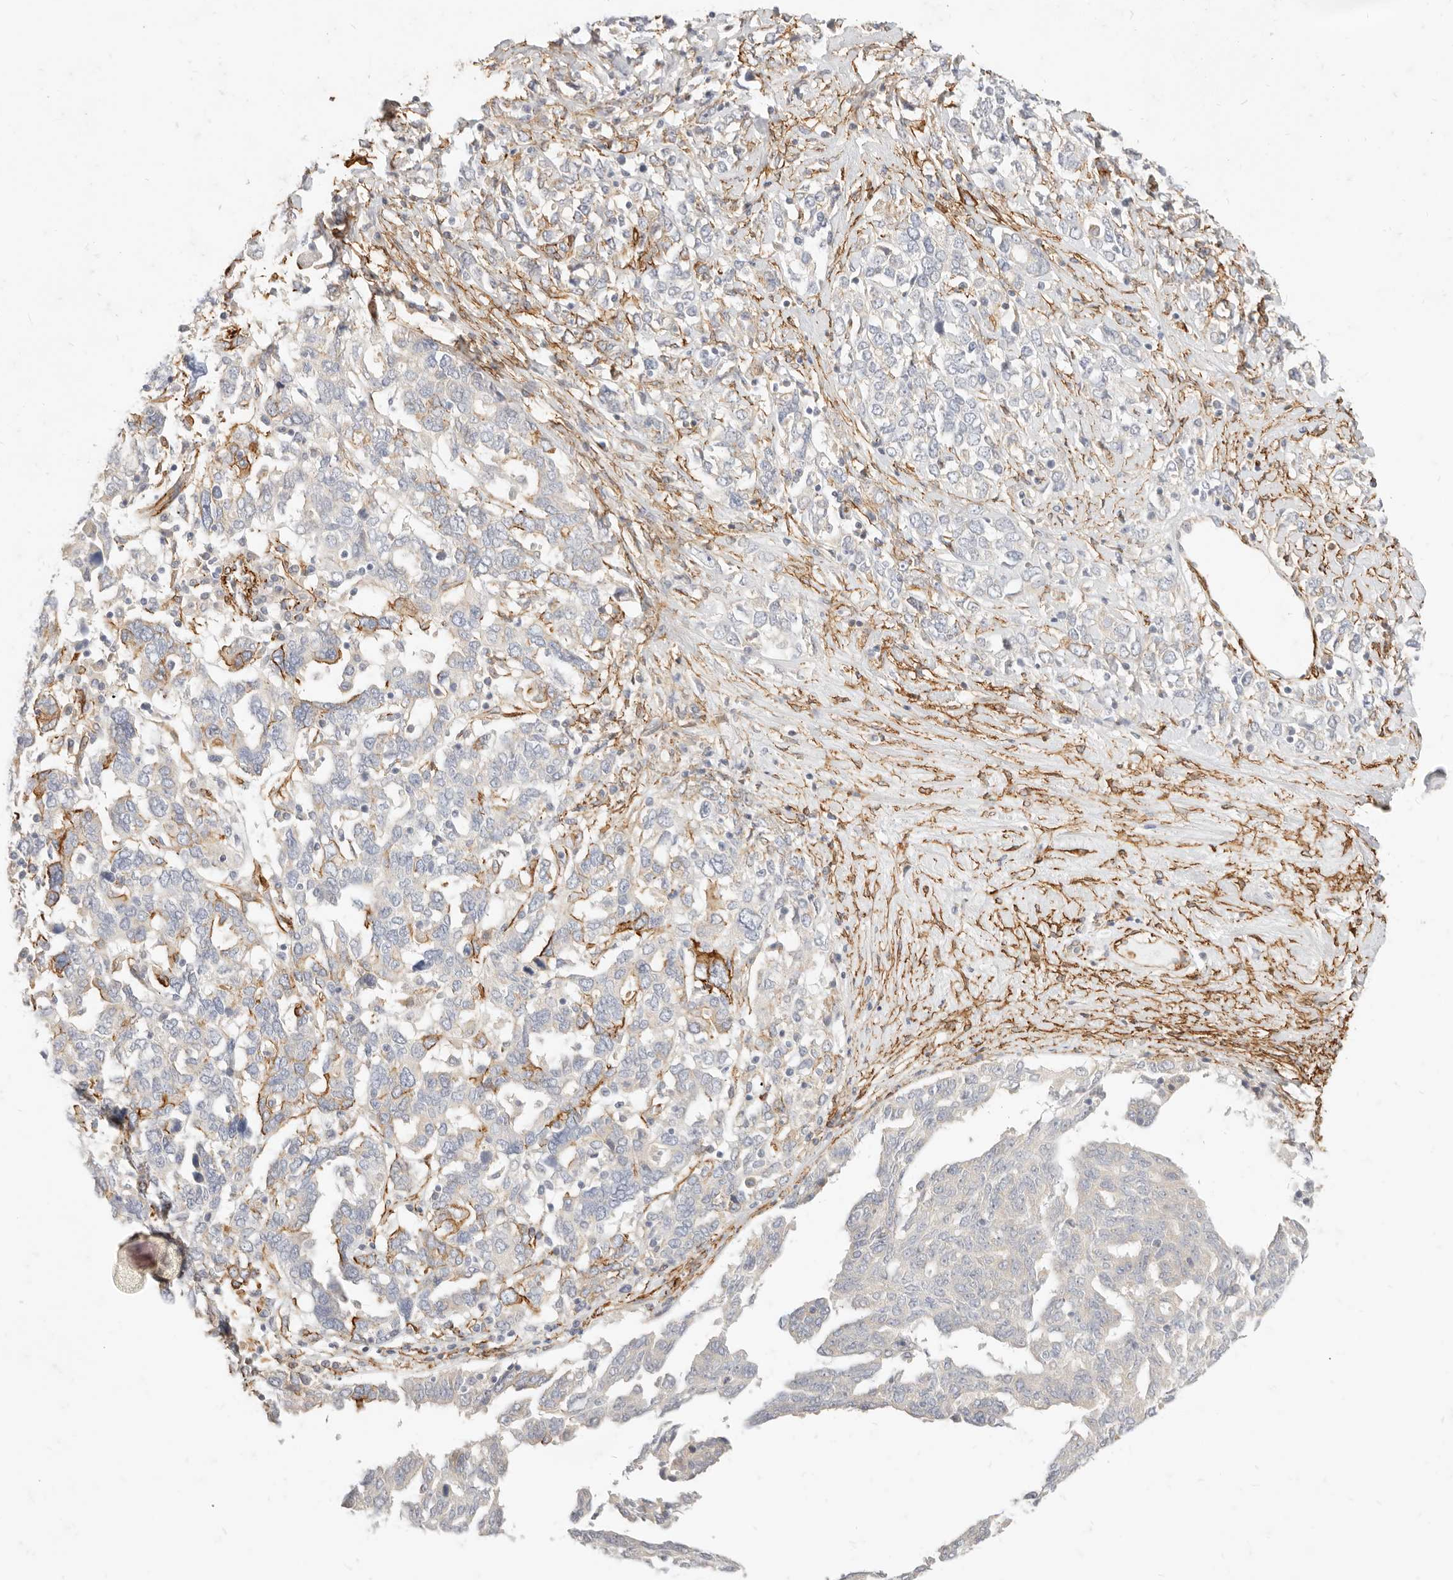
{"staining": {"intensity": "negative", "quantity": "none", "location": "none"}, "tissue": "ovarian cancer", "cell_type": "Tumor cells", "image_type": "cancer", "snomed": [{"axis": "morphology", "description": "Carcinoma, endometroid"}, {"axis": "topography", "description": "Ovary"}], "caption": "DAB immunohistochemical staining of ovarian endometroid carcinoma reveals no significant expression in tumor cells.", "gene": "TMTC2", "patient": {"sex": "female", "age": 62}}